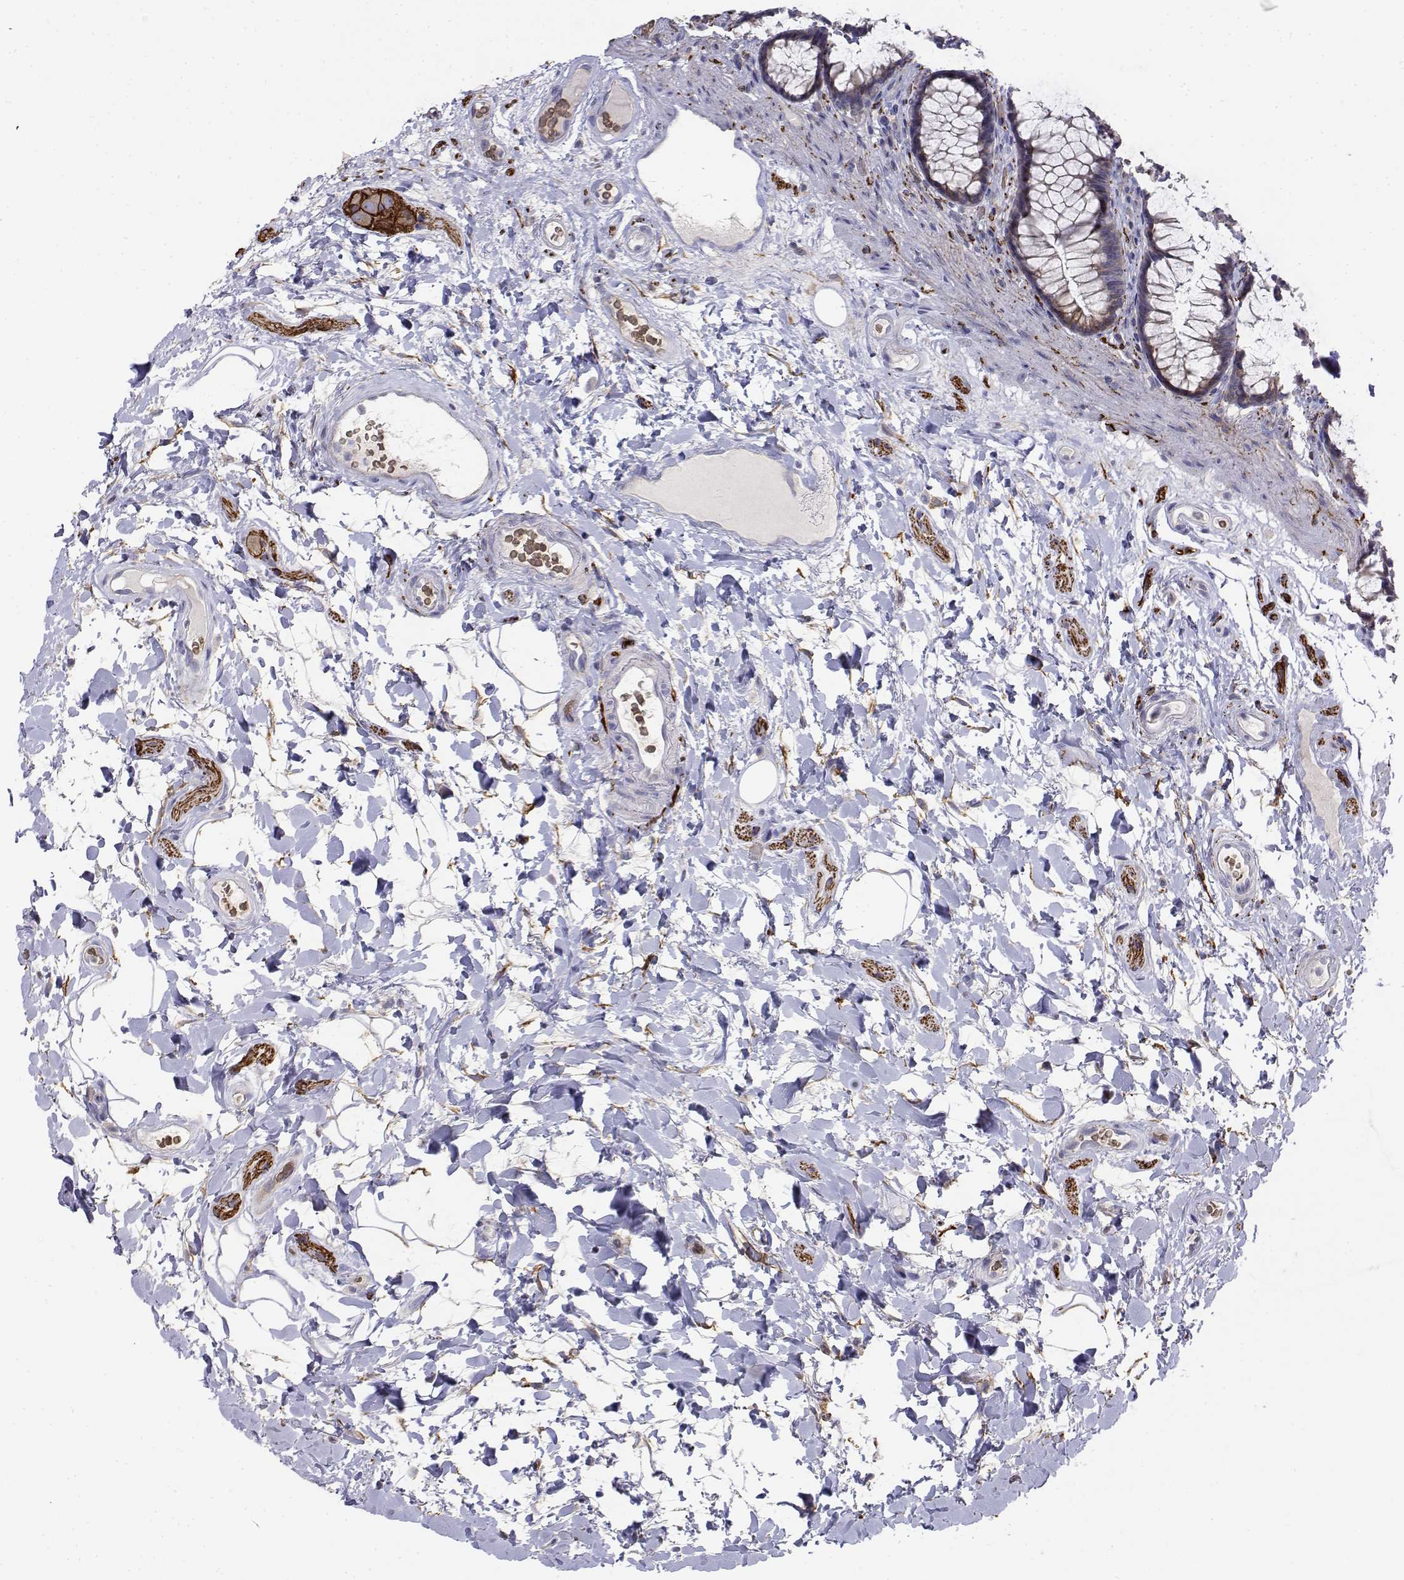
{"staining": {"intensity": "negative", "quantity": "none", "location": "none"}, "tissue": "rectum", "cell_type": "Glandular cells", "image_type": "normal", "snomed": [{"axis": "morphology", "description": "Normal tissue, NOS"}, {"axis": "topography", "description": "Rectum"}], "caption": "Glandular cells are negative for protein expression in normal human rectum. (Brightfield microscopy of DAB (3,3'-diaminobenzidine) IHC at high magnification).", "gene": "CADM1", "patient": {"sex": "male", "age": 72}}